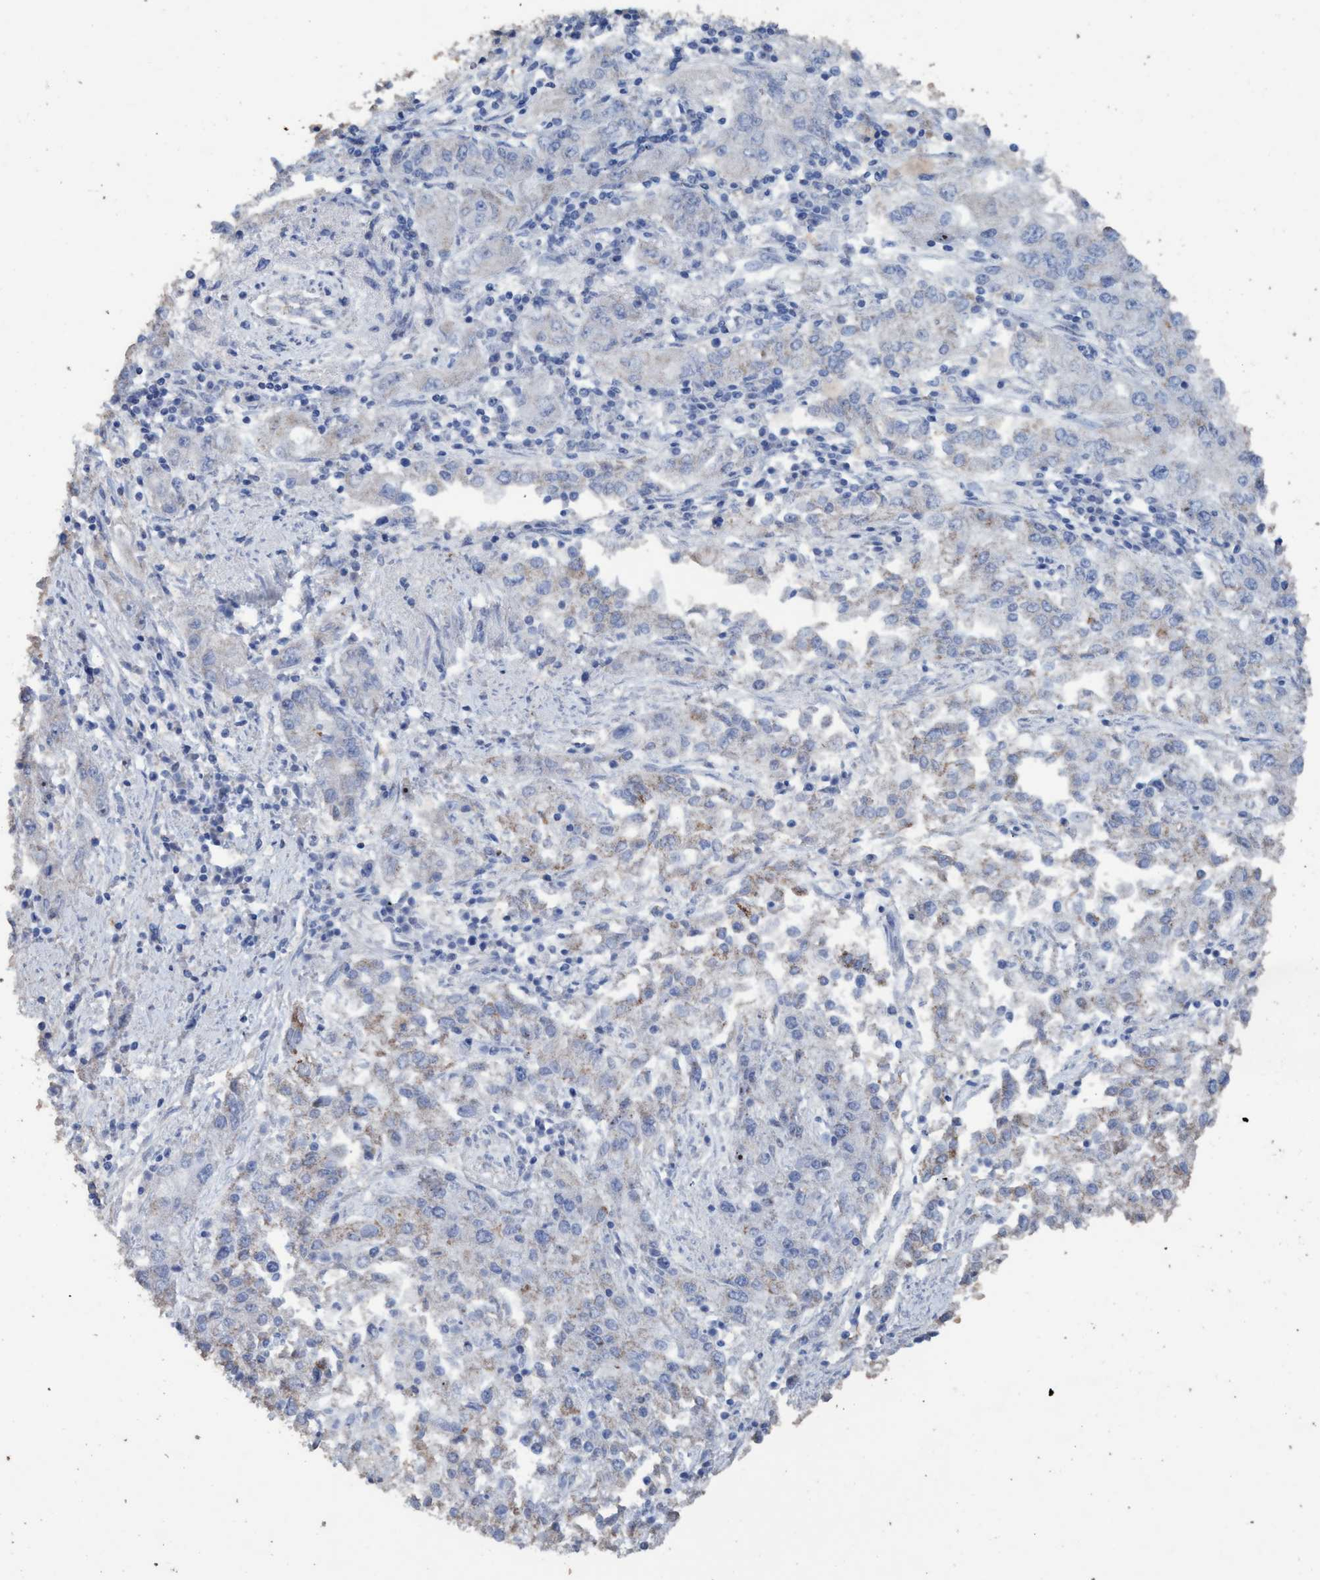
{"staining": {"intensity": "negative", "quantity": "none", "location": "none"}, "tissue": "endometrial cancer", "cell_type": "Tumor cells", "image_type": "cancer", "snomed": [{"axis": "morphology", "description": "Adenocarcinoma, NOS"}, {"axis": "topography", "description": "Endometrium"}], "caption": "Tumor cells show no significant expression in endometrial adenocarcinoma.", "gene": "RSAD1", "patient": {"sex": "female", "age": 49}}